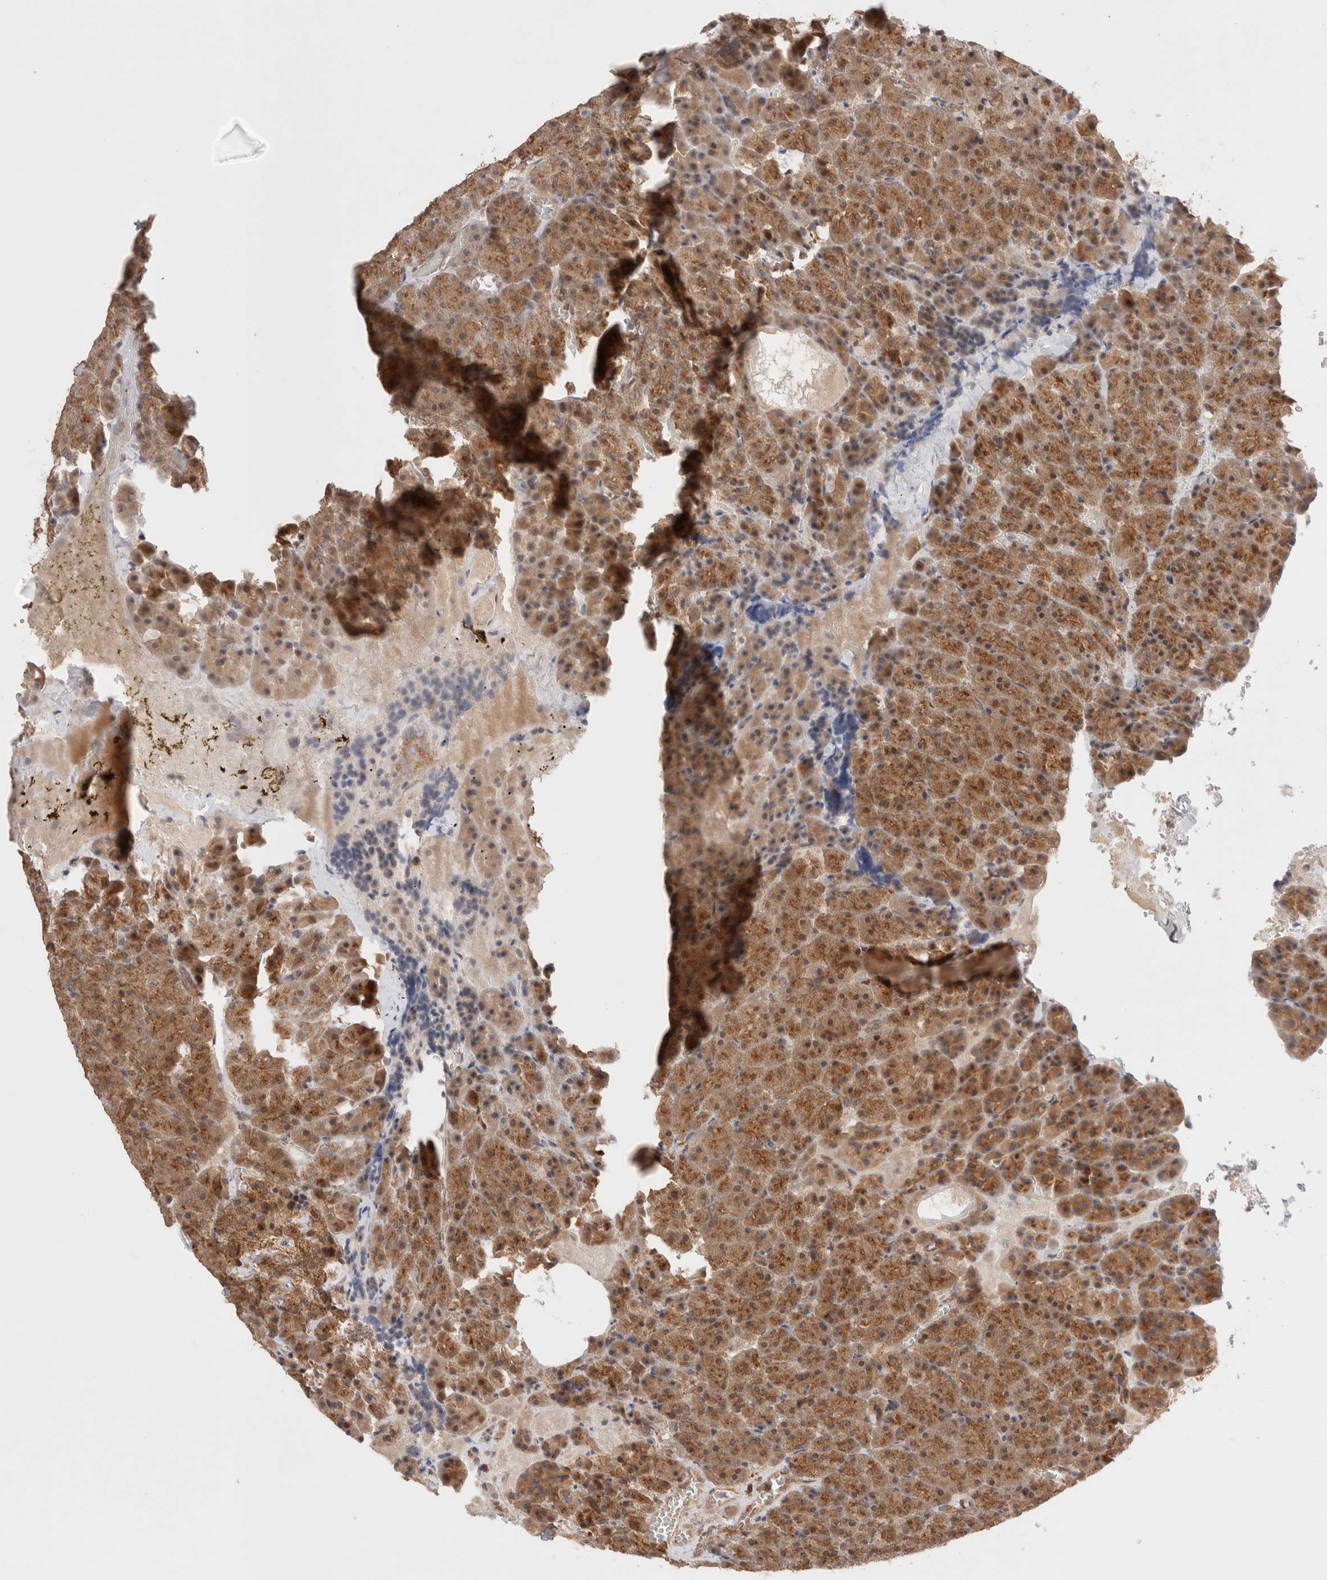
{"staining": {"intensity": "moderate", "quantity": ">75%", "location": "cytoplasmic/membranous"}, "tissue": "pancreas", "cell_type": "Exocrine glandular cells", "image_type": "normal", "snomed": [{"axis": "morphology", "description": "Normal tissue, NOS"}, {"axis": "morphology", "description": "Carcinoid, malignant, NOS"}, {"axis": "topography", "description": "Pancreas"}], "caption": "Moderate cytoplasmic/membranous staining is present in about >75% of exocrine glandular cells in benign pancreas.", "gene": "SIKE1", "patient": {"sex": "female", "age": 35}}